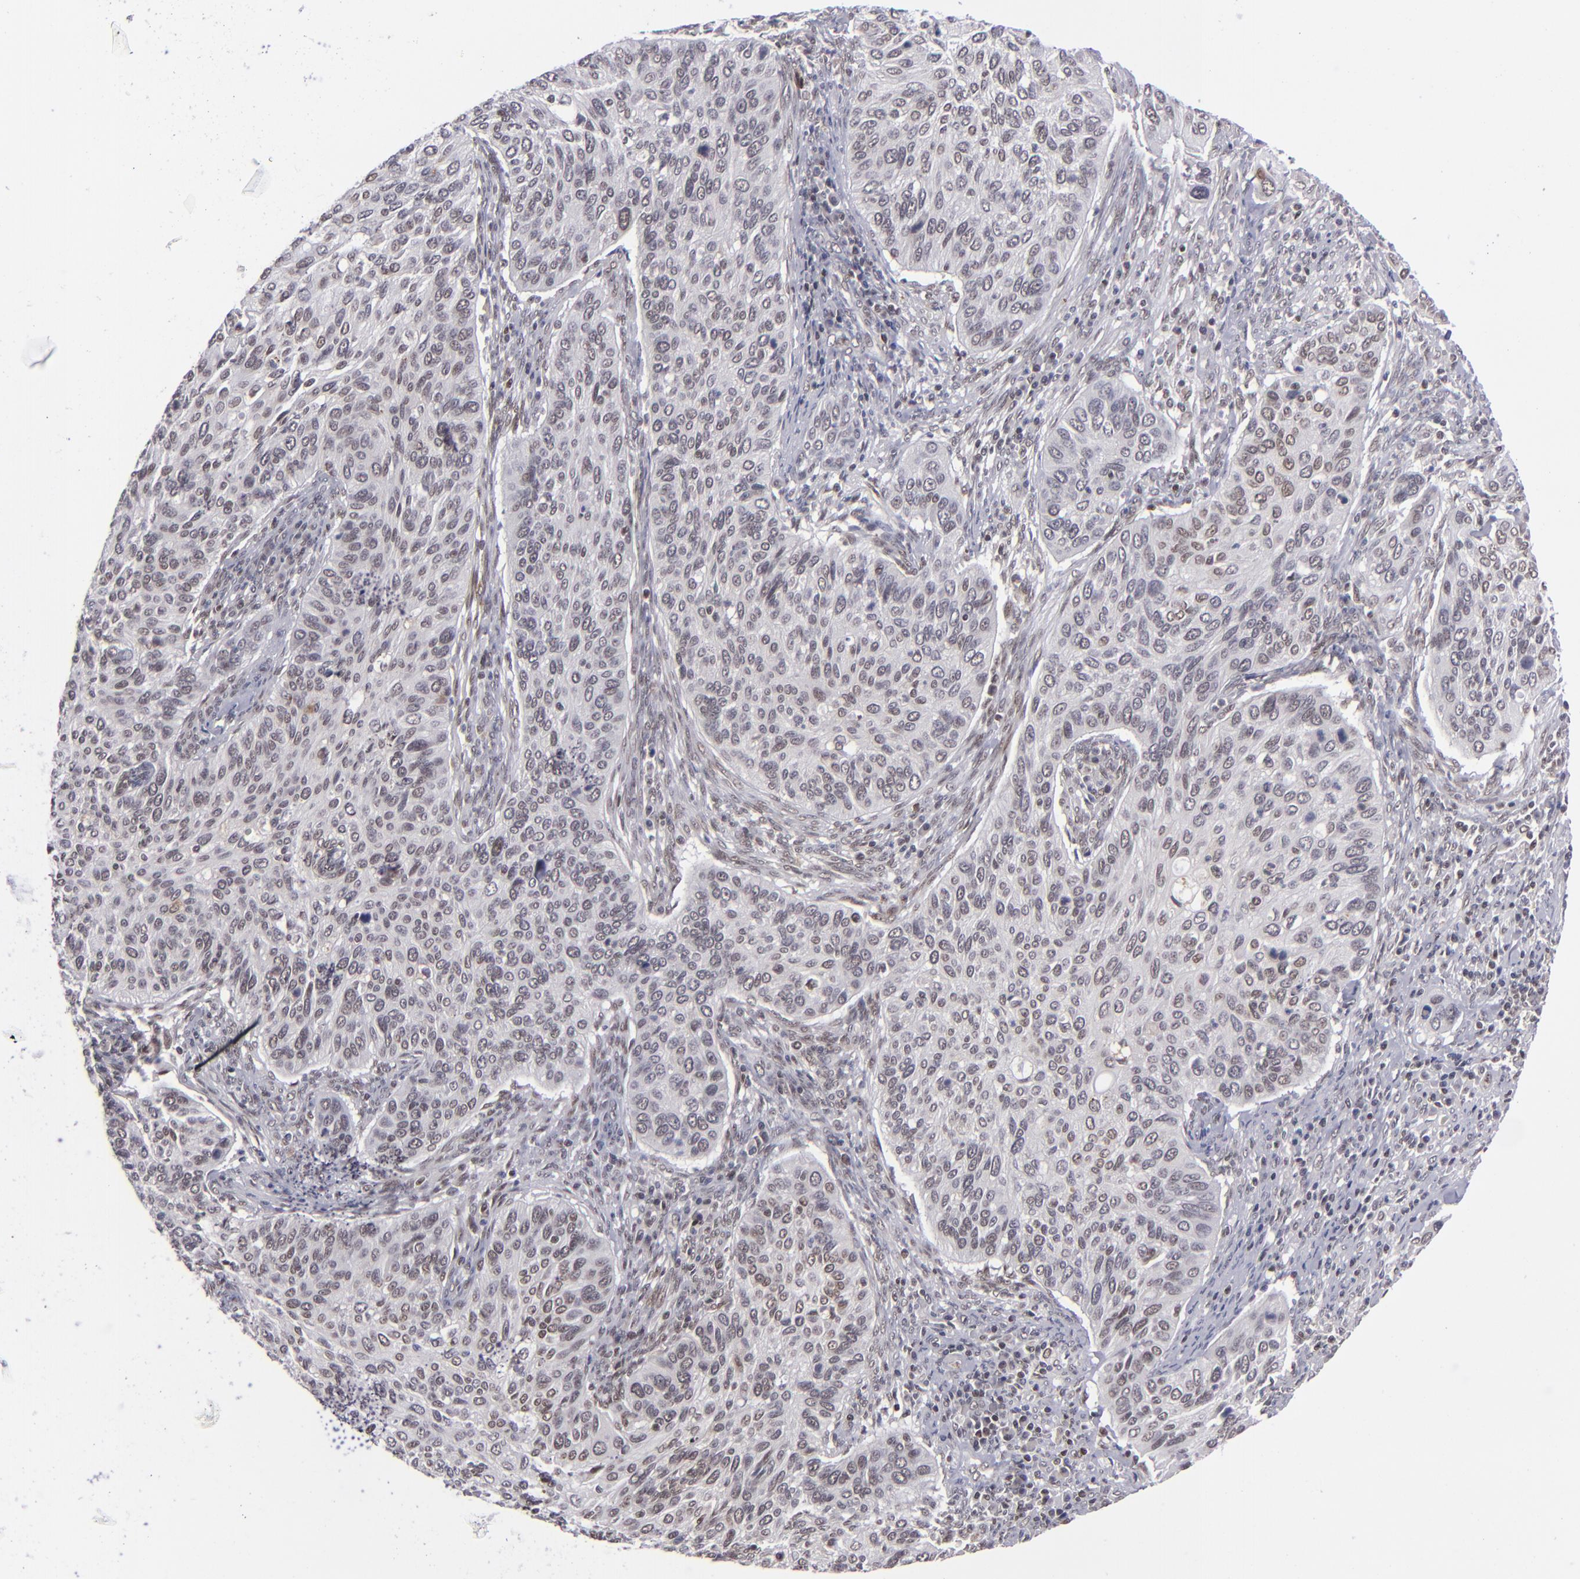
{"staining": {"intensity": "weak", "quantity": "<25%", "location": "nuclear"}, "tissue": "cervical cancer", "cell_type": "Tumor cells", "image_type": "cancer", "snomed": [{"axis": "morphology", "description": "Adenocarcinoma, NOS"}, {"axis": "topography", "description": "Cervix"}], "caption": "Tumor cells show no significant staining in adenocarcinoma (cervical).", "gene": "MLLT3", "patient": {"sex": "female", "age": 29}}